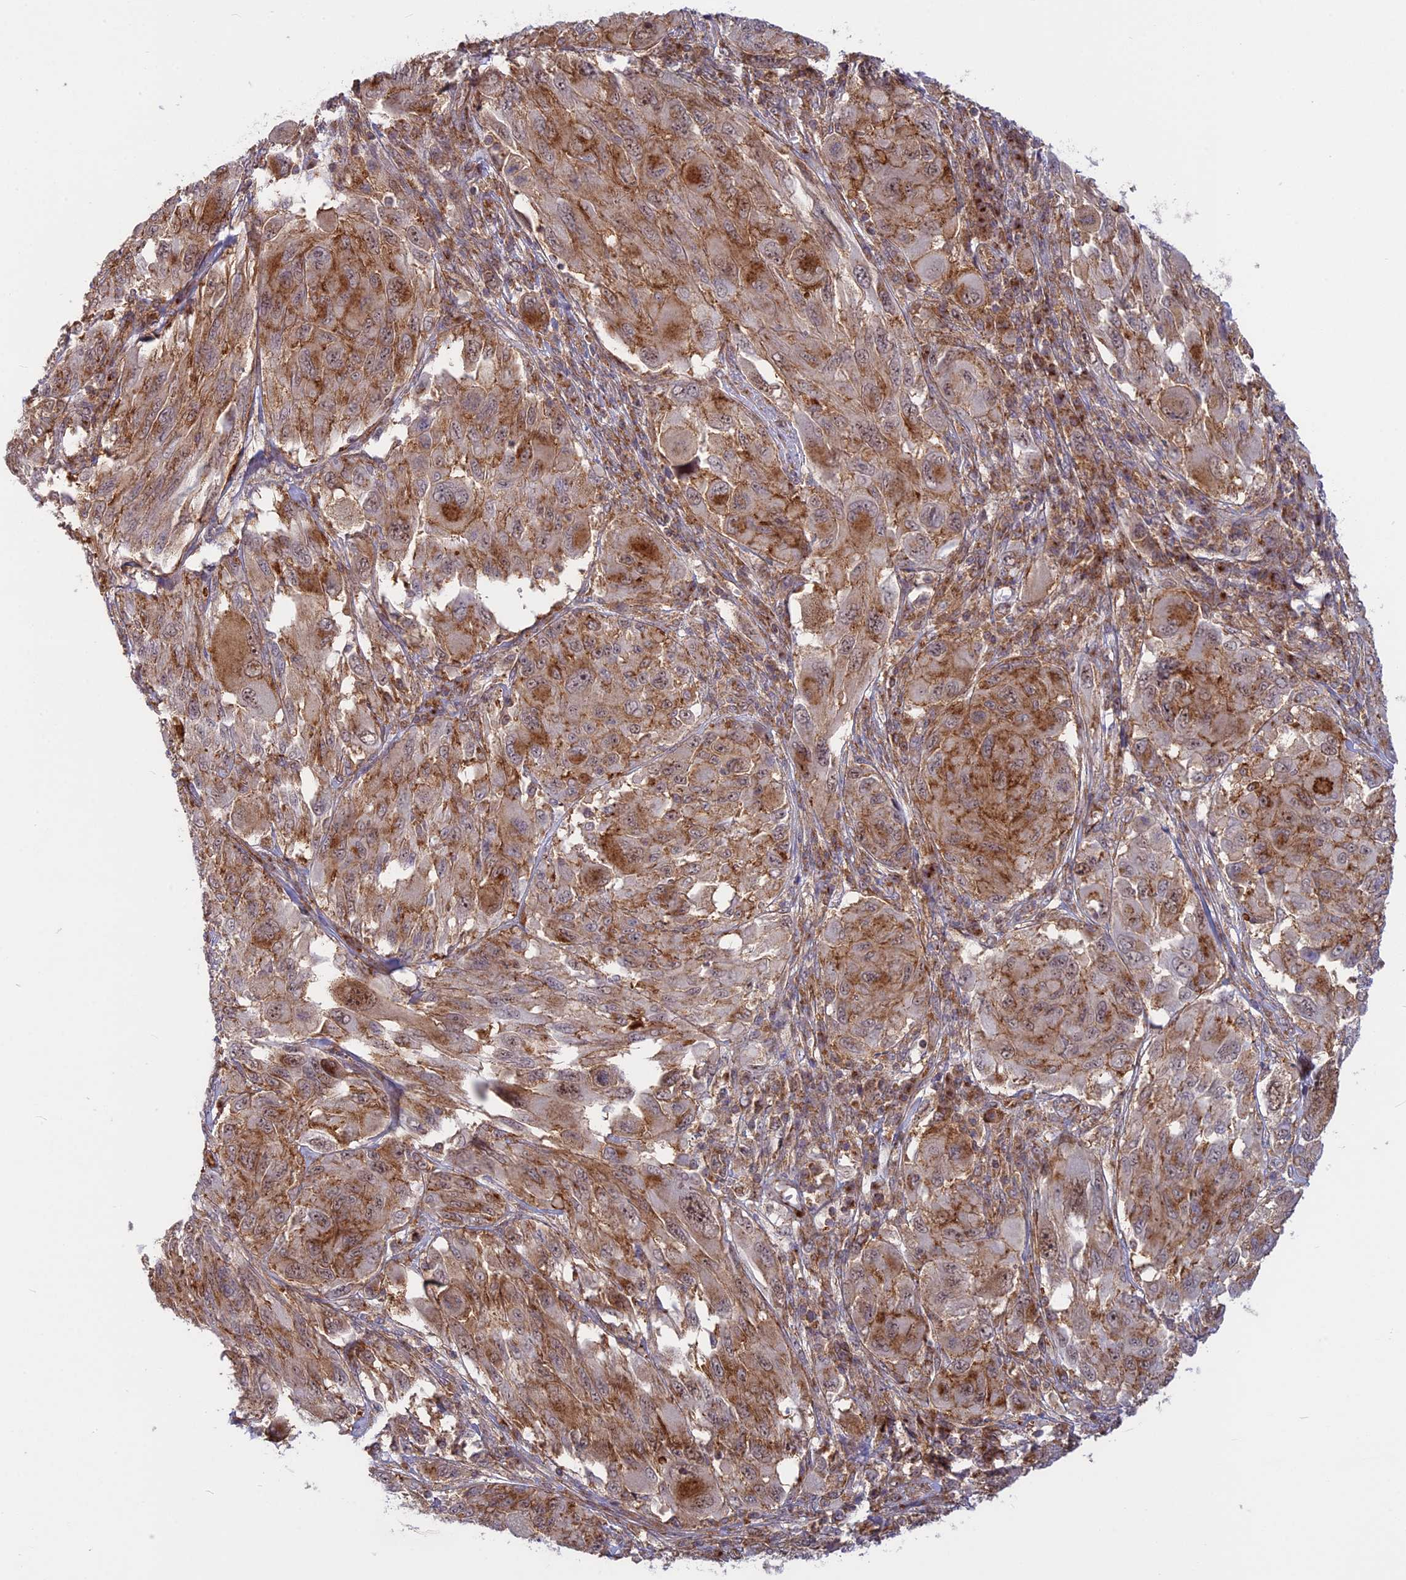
{"staining": {"intensity": "moderate", "quantity": ">75%", "location": "cytoplasmic/membranous"}, "tissue": "melanoma", "cell_type": "Tumor cells", "image_type": "cancer", "snomed": [{"axis": "morphology", "description": "Malignant melanoma, NOS"}, {"axis": "topography", "description": "Skin"}], "caption": "Immunohistochemistry (IHC) image of melanoma stained for a protein (brown), which exhibits medium levels of moderate cytoplasmic/membranous staining in about >75% of tumor cells.", "gene": "CLINT1", "patient": {"sex": "female", "age": 91}}